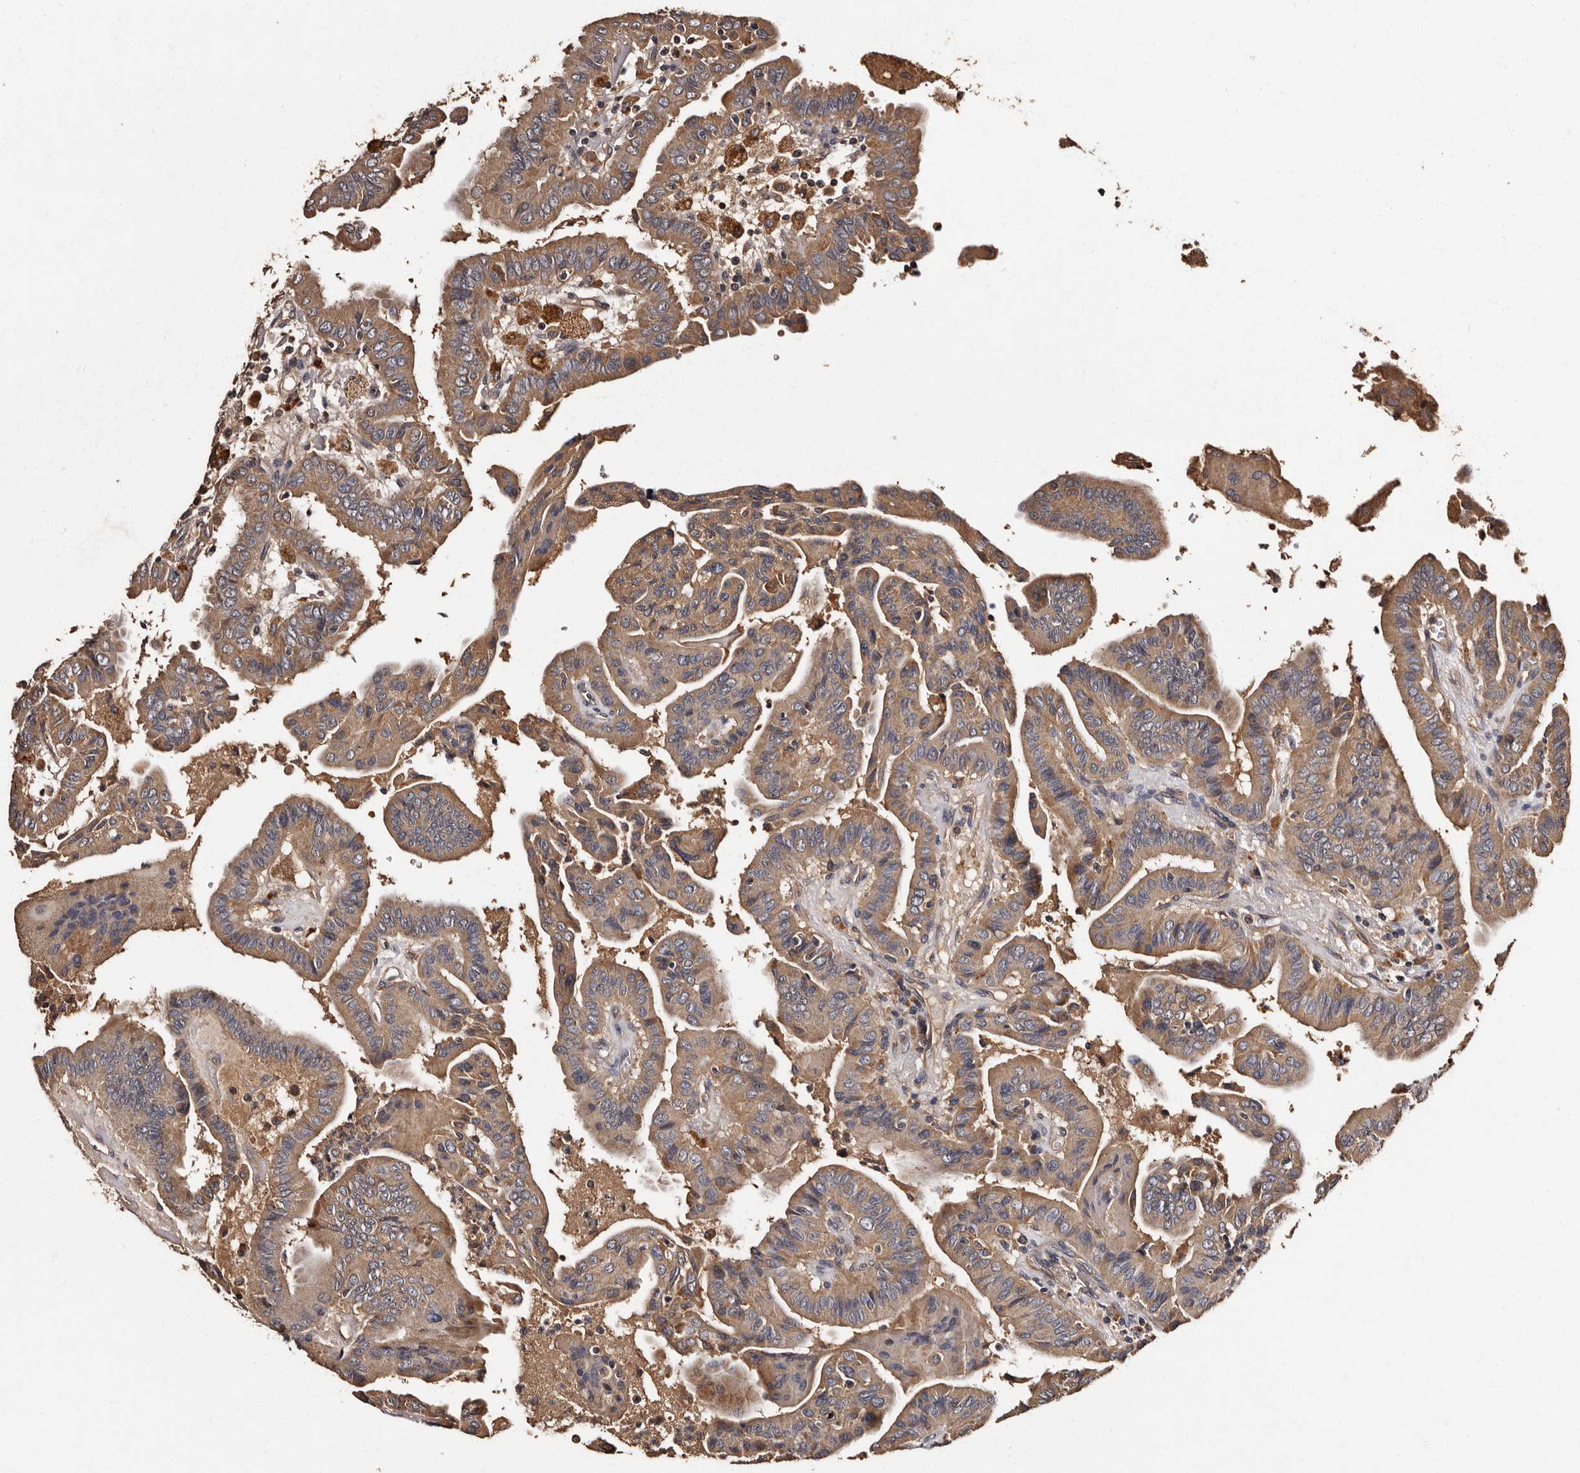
{"staining": {"intensity": "moderate", "quantity": ">75%", "location": "cytoplasmic/membranous"}, "tissue": "thyroid cancer", "cell_type": "Tumor cells", "image_type": "cancer", "snomed": [{"axis": "morphology", "description": "Papillary adenocarcinoma, NOS"}, {"axis": "topography", "description": "Thyroid gland"}], "caption": "Thyroid papillary adenocarcinoma stained with DAB (3,3'-diaminobenzidine) immunohistochemistry (IHC) exhibits medium levels of moderate cytoplasmic/membranous expression in approximately >75% of tumor cells.", "gene": "ADCK5", "patient": {"sex": "male", "age": 33}}